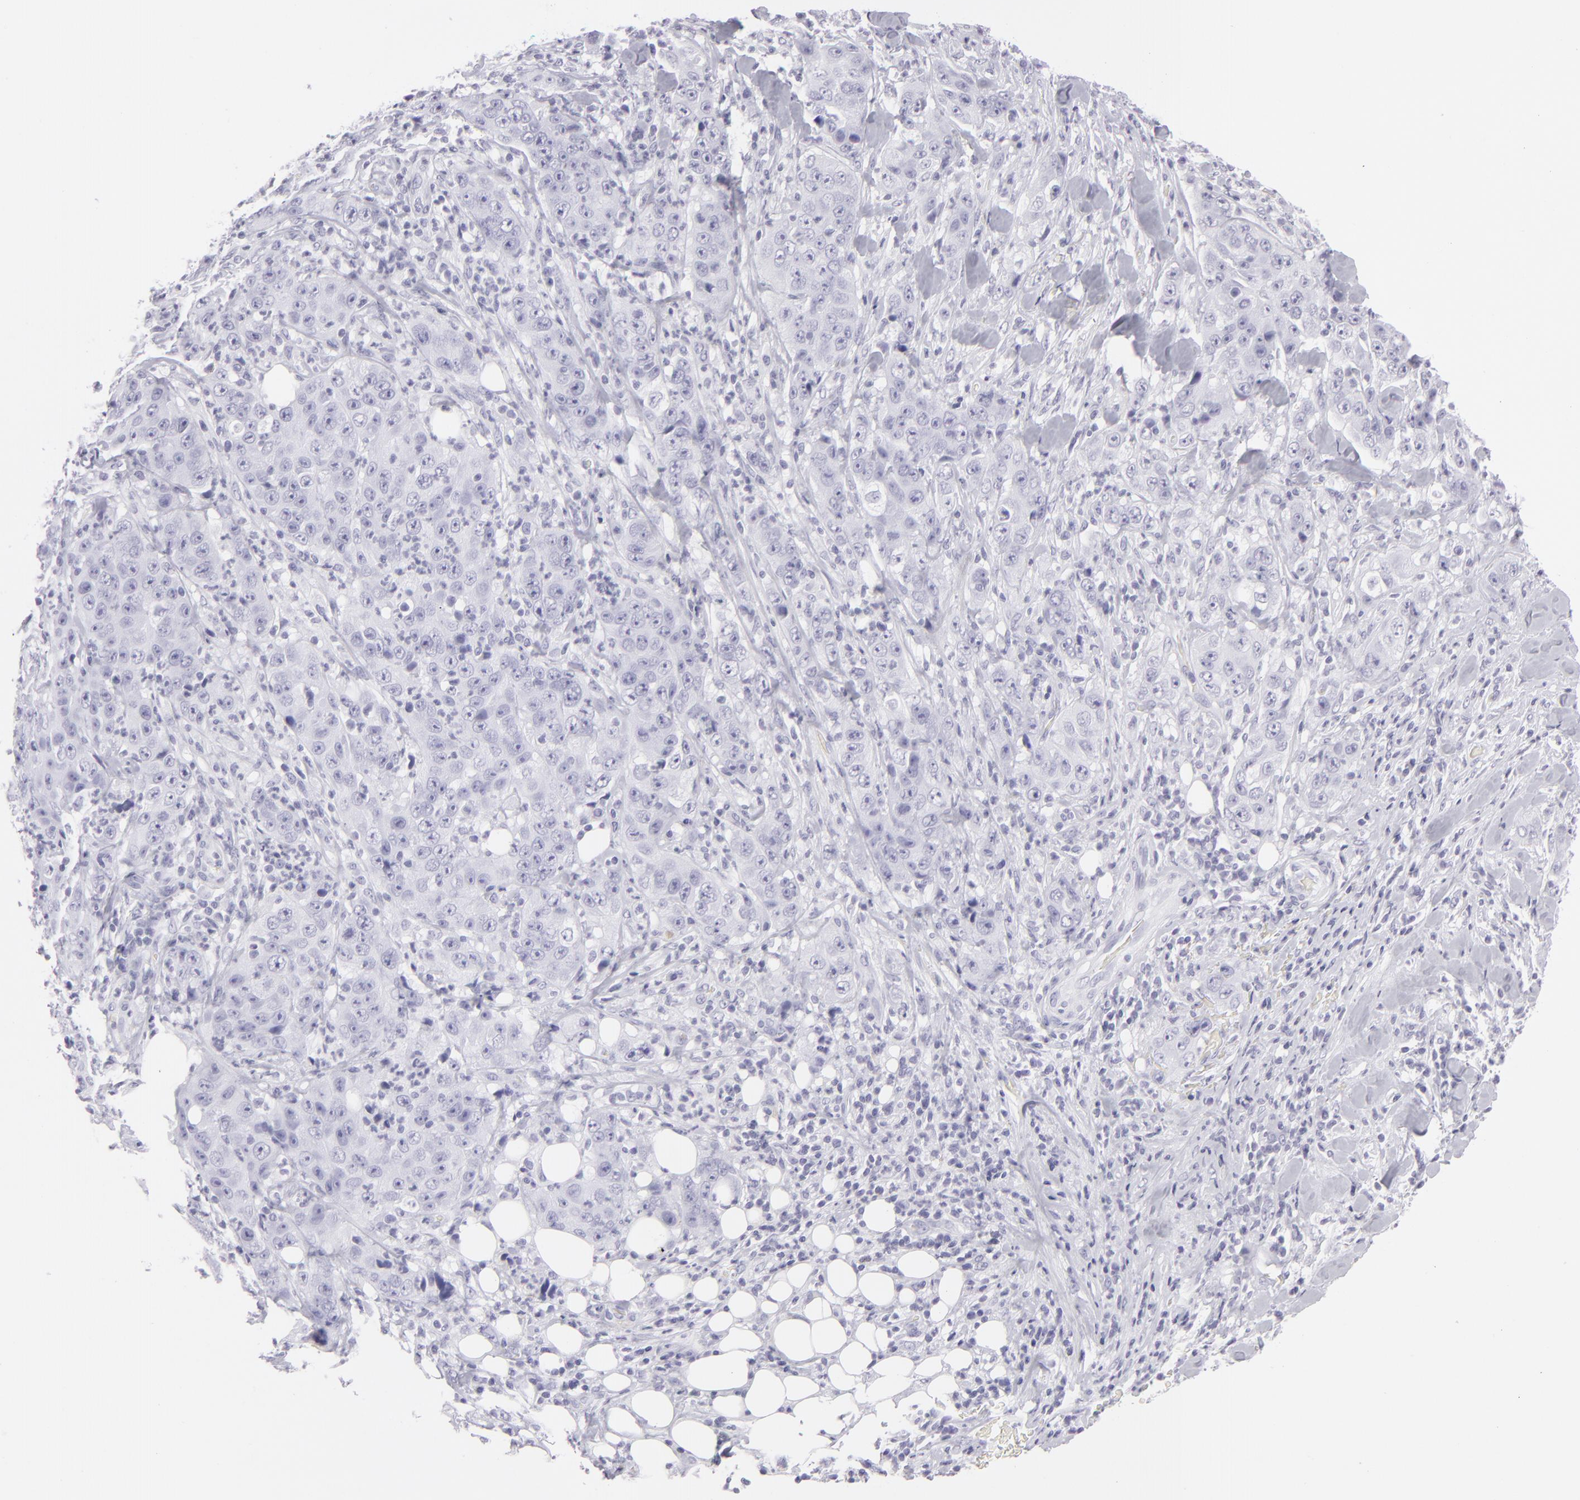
{"staining": {"intensity": "negative", "quantity": "none", "location": "none"}, "tissue": "lung cancer", "cell_type": "Tumor cells", "image_type": "cancer", "snomed": [{"axis": "morphology", "description": "Squamous cell carcinoma, NOS"}, {"axis": "topography", "description": "Lung"}], "caption": "Protein analysis of lung cancer (squamous cell carcinoma) demonstrates no significant positivity in tumor cells.", "gene": "FLG", "patient": {"sex": "male", "age": 64}}